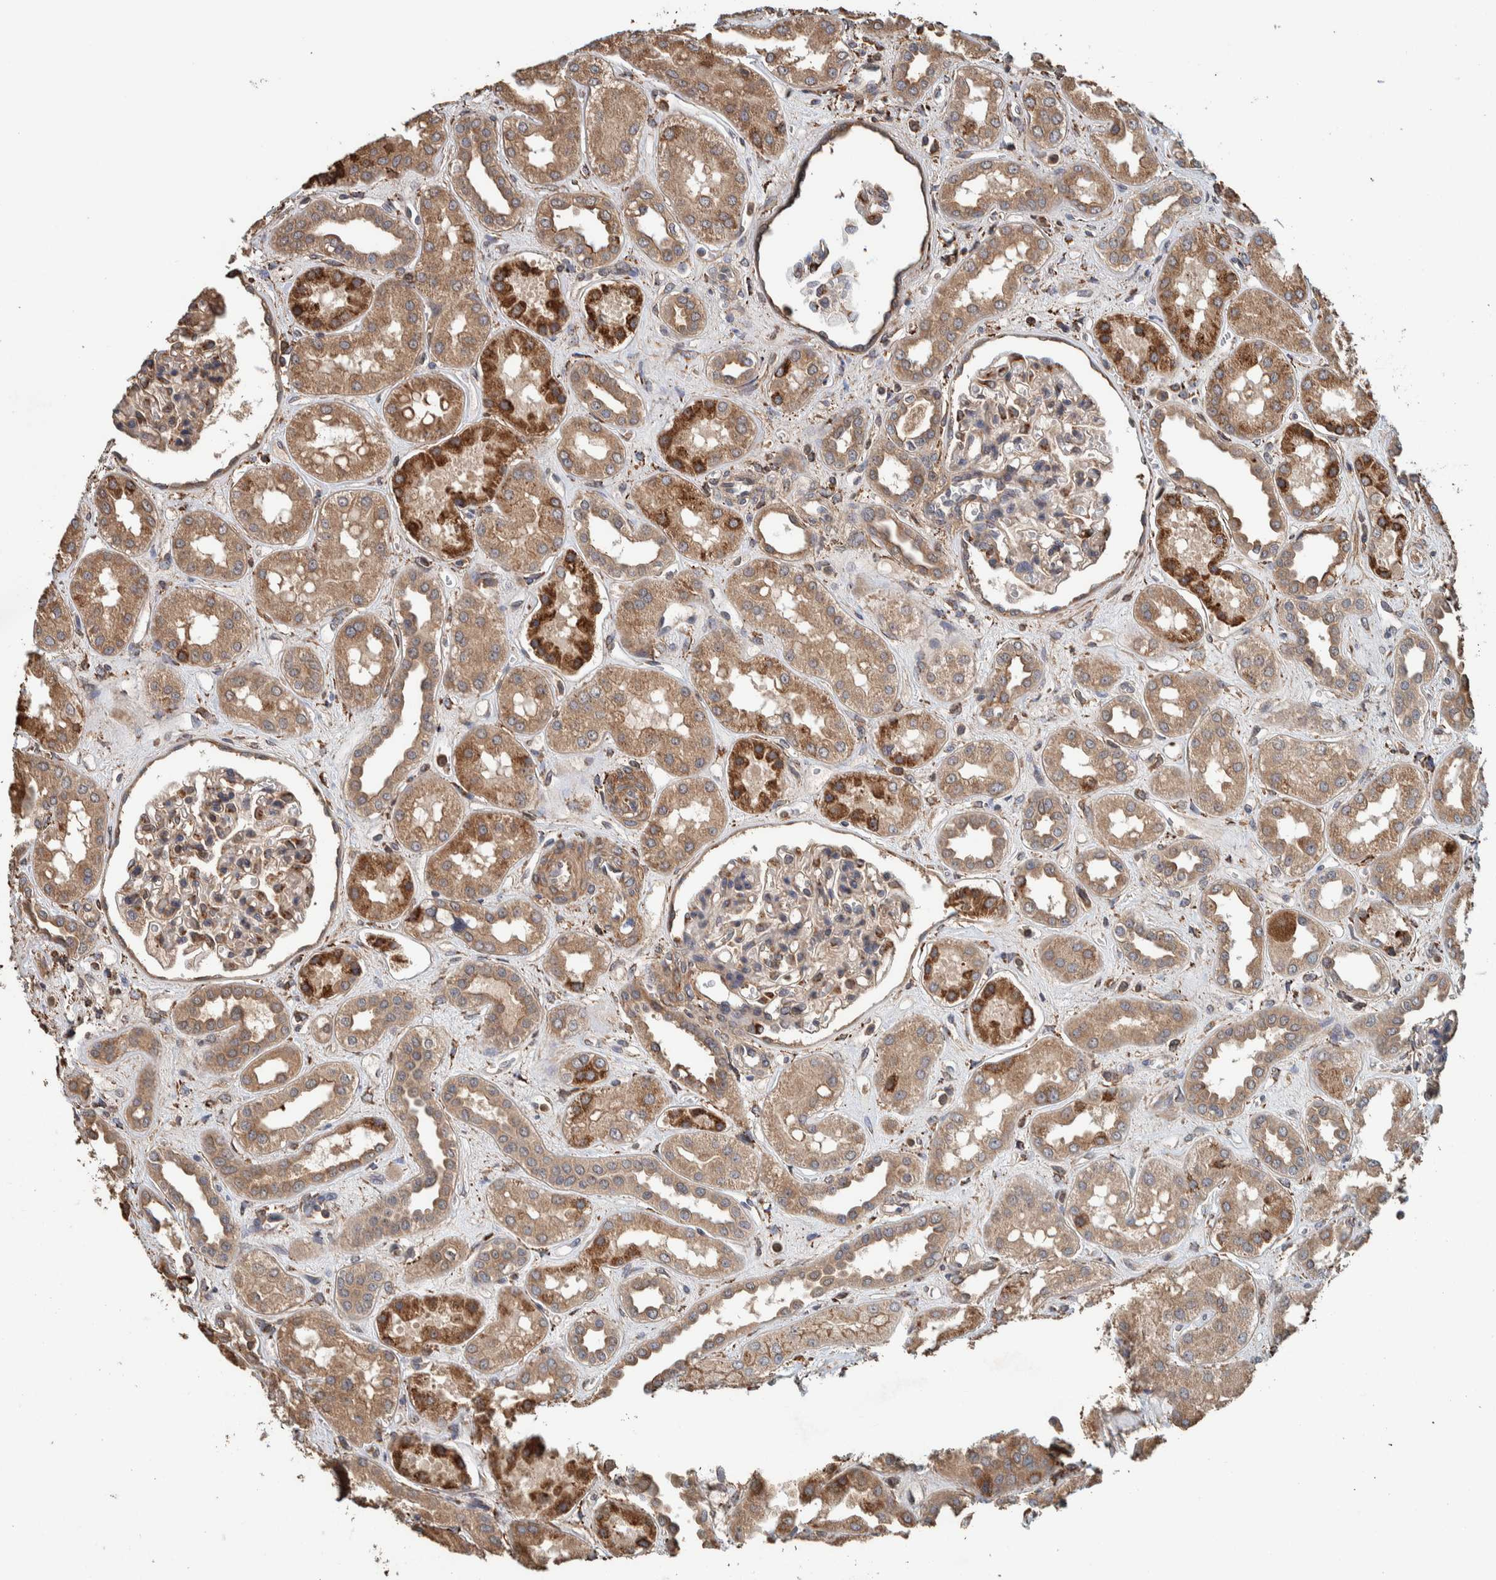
{"staining": {"intensity": "moderate", "quantity": ">75%", "location": "cytoplasmic/membranous"}, "tissue": "kidney", "cell_type": "Cells in glomeruli", "image_type": "normal", "snomed": [{"axis": "morphology", "description": "Normal tissue, NOS"}, {"axis": "topography", "description": "Kidney"}], "caption": "Immunohistochemistry staining of unremarkable kidney, which displays medium levels of moderate cytoplasmic/membranous staining in approximately >75% of cells in glomeruli indicating moderate cytoplasmic/membranous protein expression. The staining was performed using DAB (brown) for protein detection and nuclei were counterstained in hematoxylin (blue).", "gene": "PLA2G3", "patient": {"sex": "male", "age": 59}}